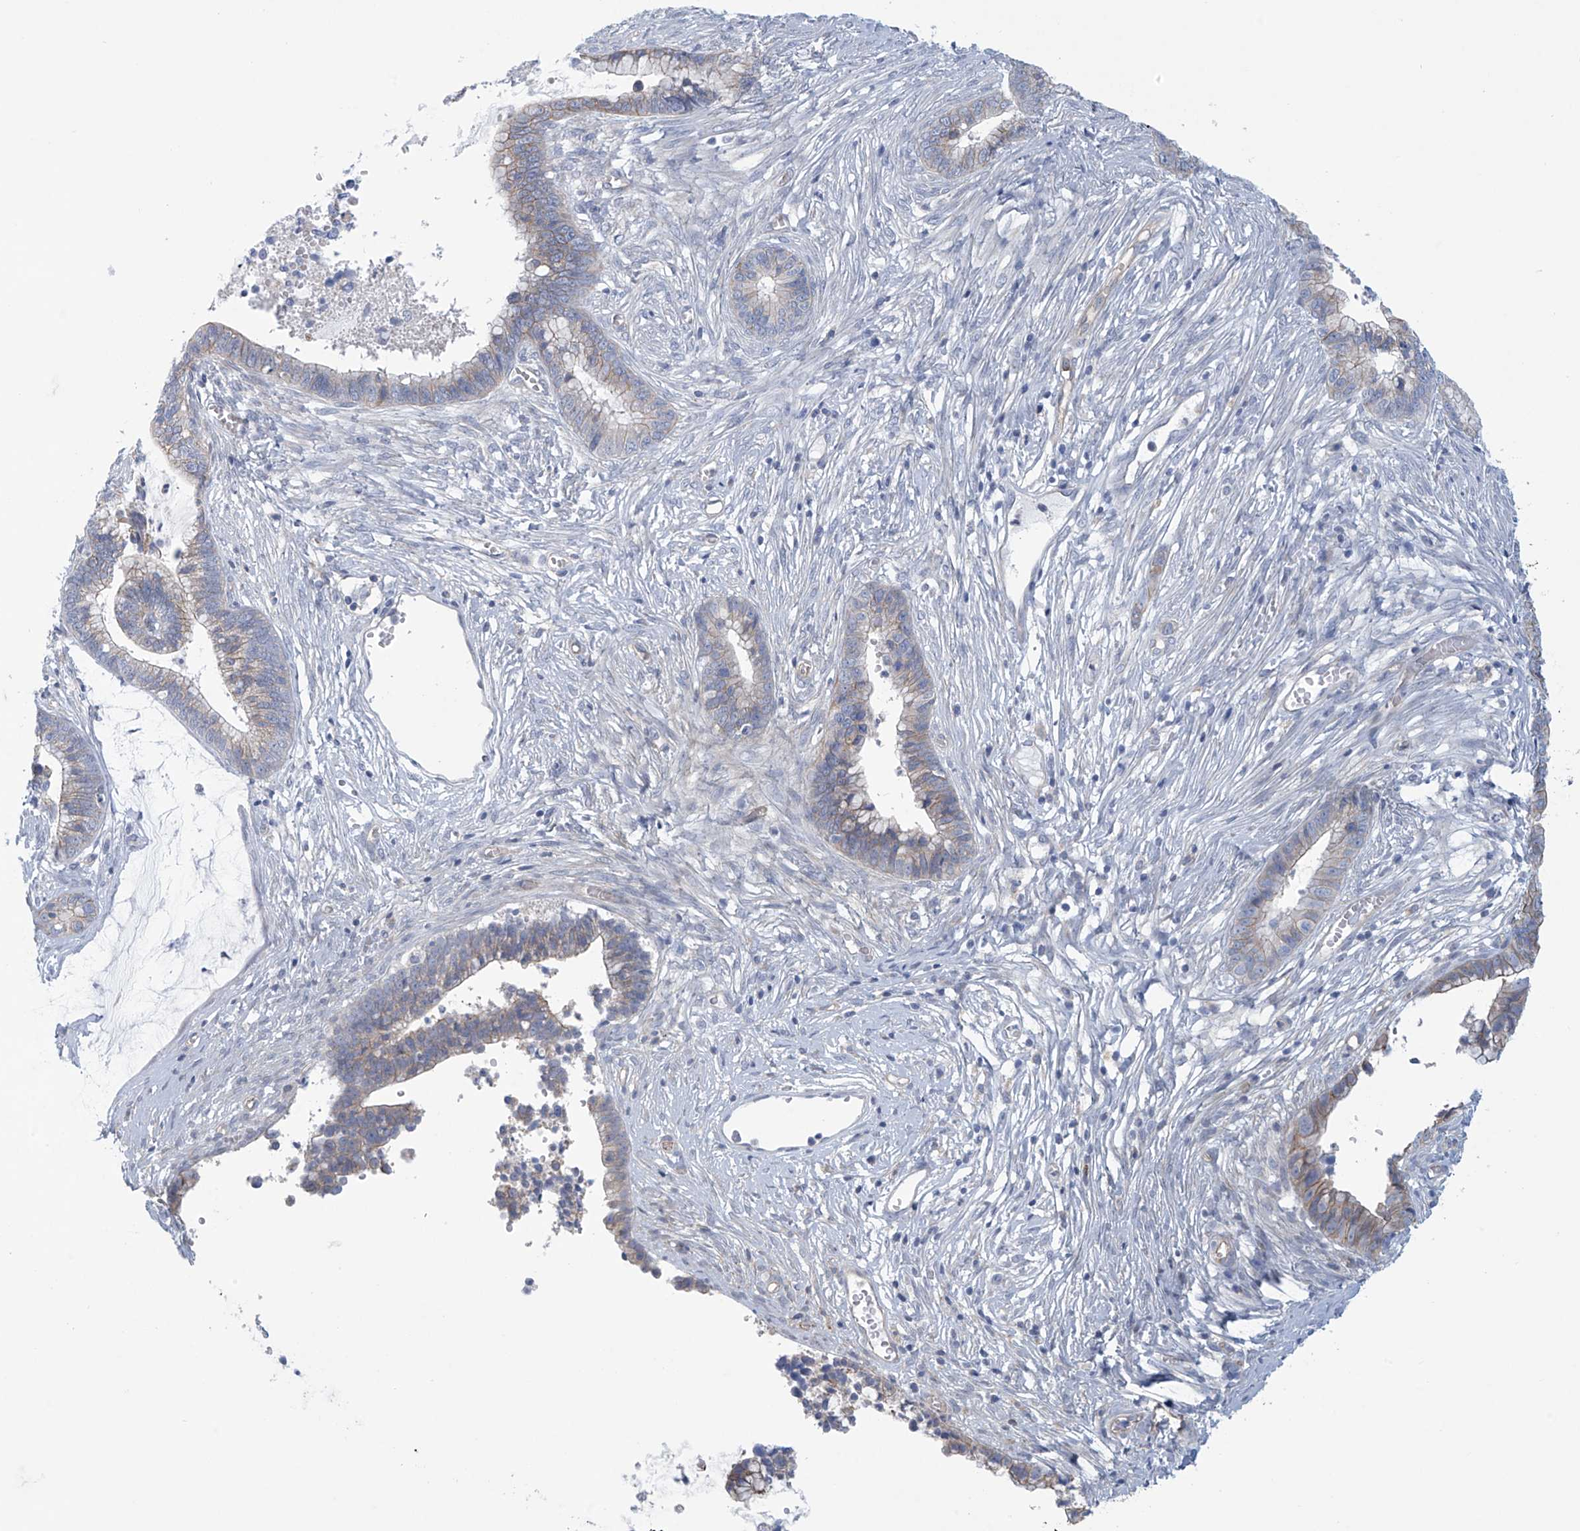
{"staining": {"intensity": "weak", "quantity": "<25%", "location": "cytoplasmic/membranous"}, "tissue": "cervical cancer", "cell_type": "Tumor cells", "image_type": "cancer", "snomed": [{"axis": "morphology", "description": "Adenocarcinoma, NOS"}, {"axis": "topography", "description": "Cervix"}], "caption": "Immunohistochemistry histopathology image of neoplastic tissue: human cervical cancer (adenocarcinoma) stained with DAB (3,3'-diaminobenzidine) shows no significant protein expression in tumor cells.", "gene": "ABHD13", "patient": {"sex": "female", "age": 44}}